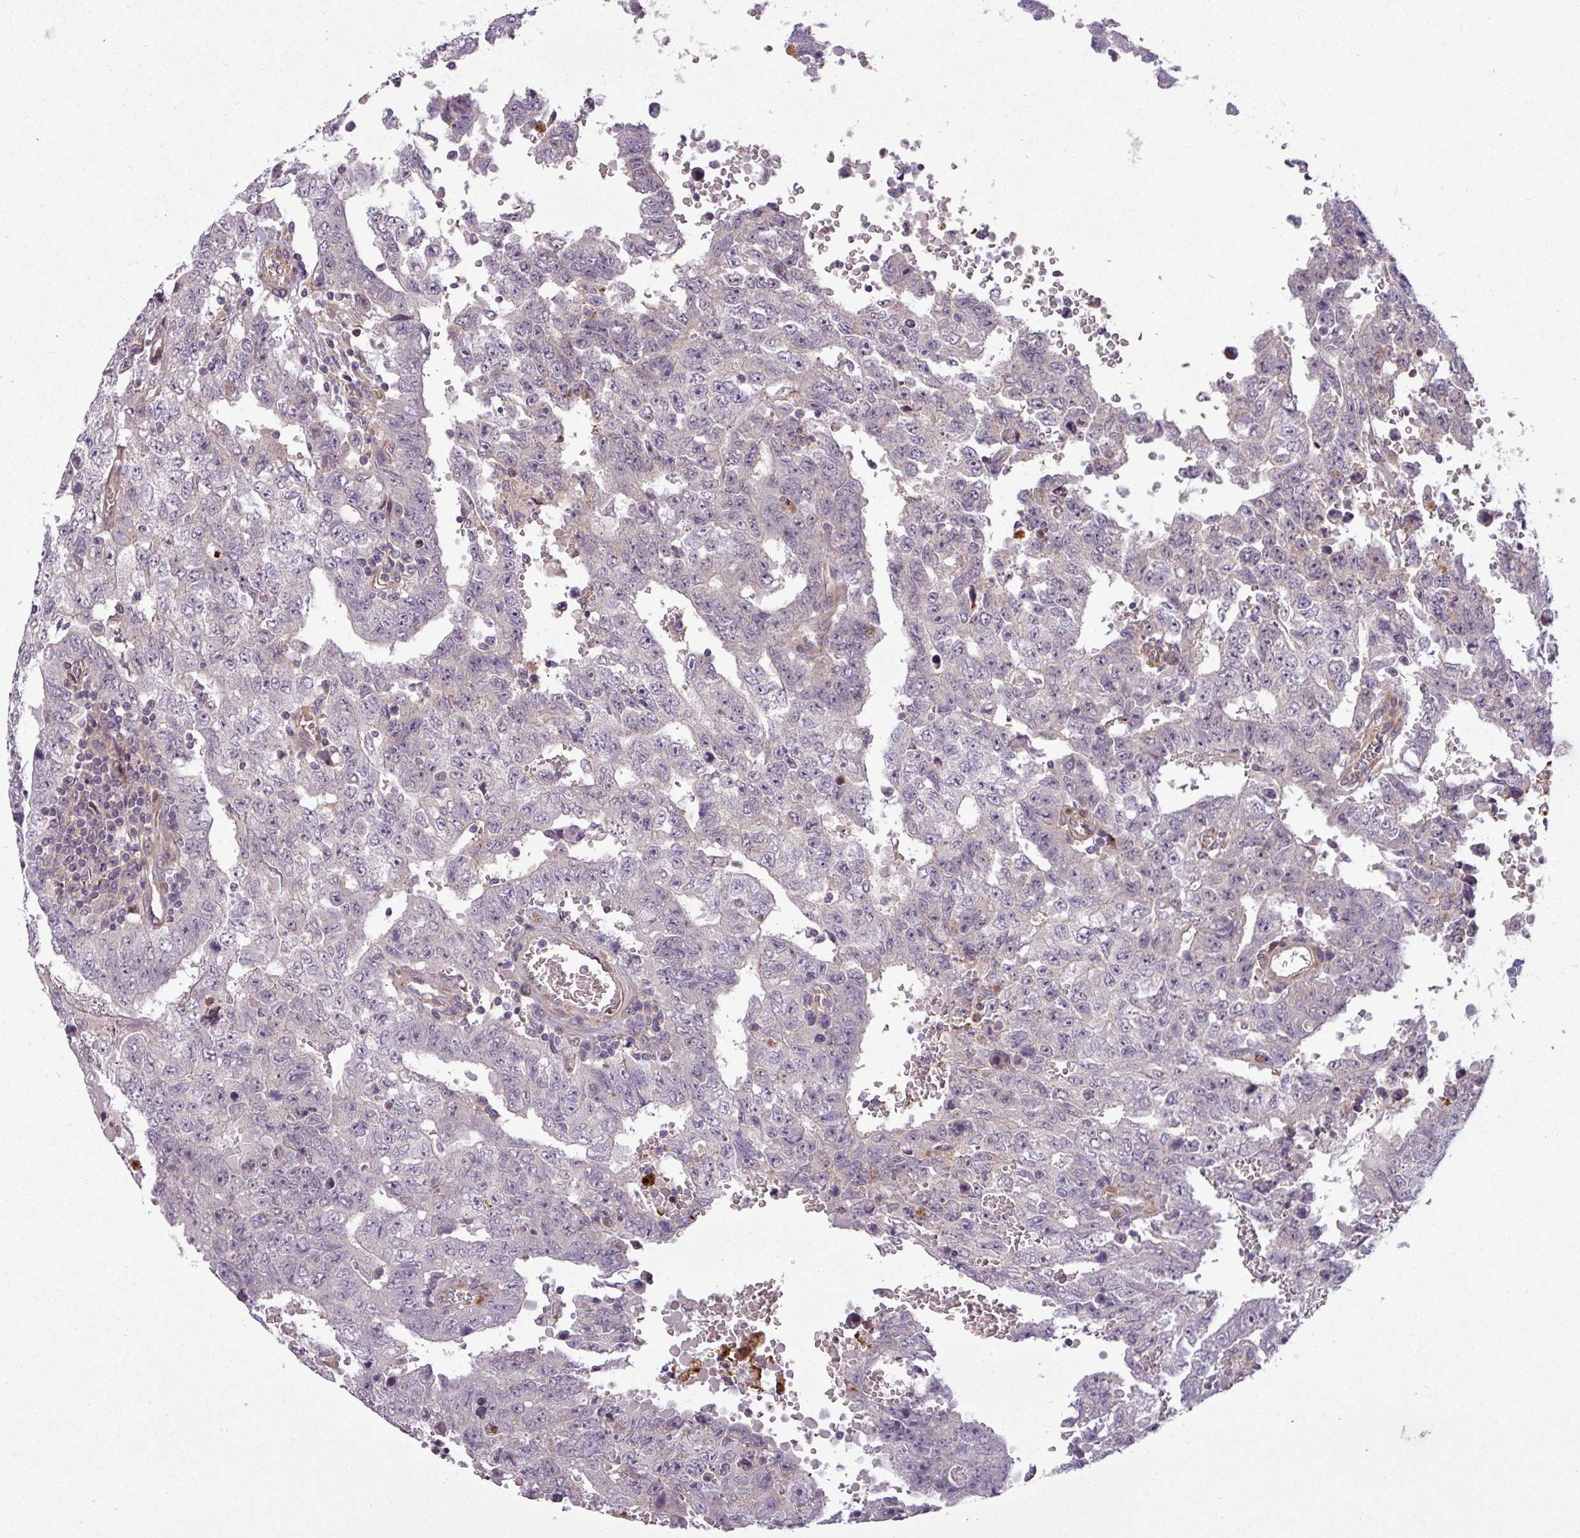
{"staining": {"intensity": "negative", "quantity": "none", "location": "none"}, "tissue": "testis cancer", "cell_type": "Tumor cells", "image_type": "cancer", "snomed": [{"axis": "morphology", "description": "Carcinoma, Embryonal, NOS"}, {"axis": "topography", "description": "Testis"}], "caption": "This is a photomicrograph of immunohistochemistry (IHC) staining of testis cancer (embryonal carcinoma), which shows no staining in tumor cells. (Brightfield microscopy of DAB immunohistochemistry (IHC) at high magnification).", "gene": "ZNF35", "patient": {"sex": "male", "age": 26}}